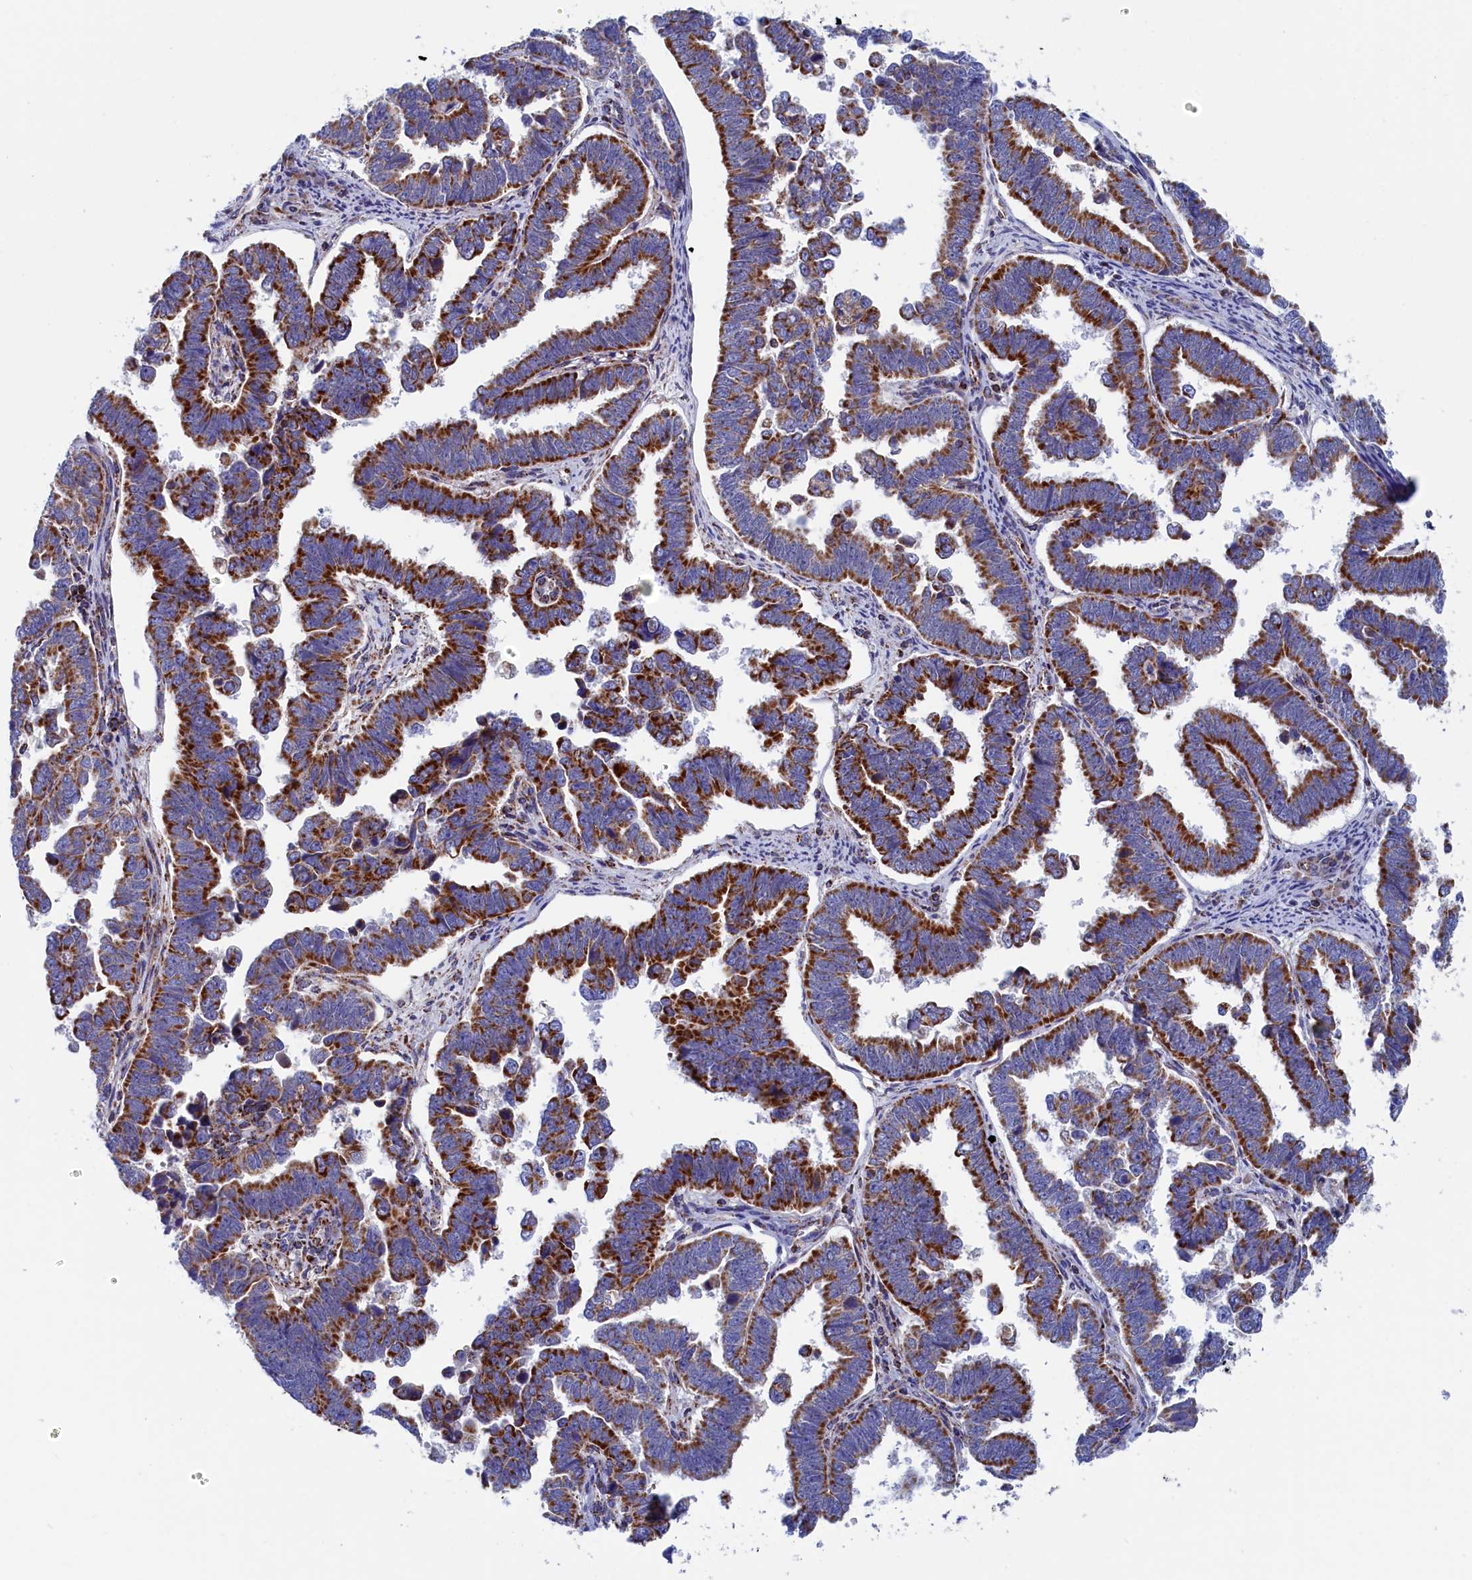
{"staining": {"intensity": "strong", "quantity": ">75%", "location": "cytoplasmic/membranous"}, "tissue": "endometrial cancer", "cell_type": "Tumor cells", "image_type": "cancer", "snomed": [{"axis": "morphology", "description": "Adenocarcinoma, NOS"}, {"axis": "topography", "description": "Endometrium"}], "caption": "This is a photomicrograph of immunohistochemistry (IHC) staining of endometrial adenocarcinoma, which shows strong expression in the cytoplasmic/membranous of tumor cells.", "gene": "WDR83", "patient": {"sex": "female", "age": 75}}